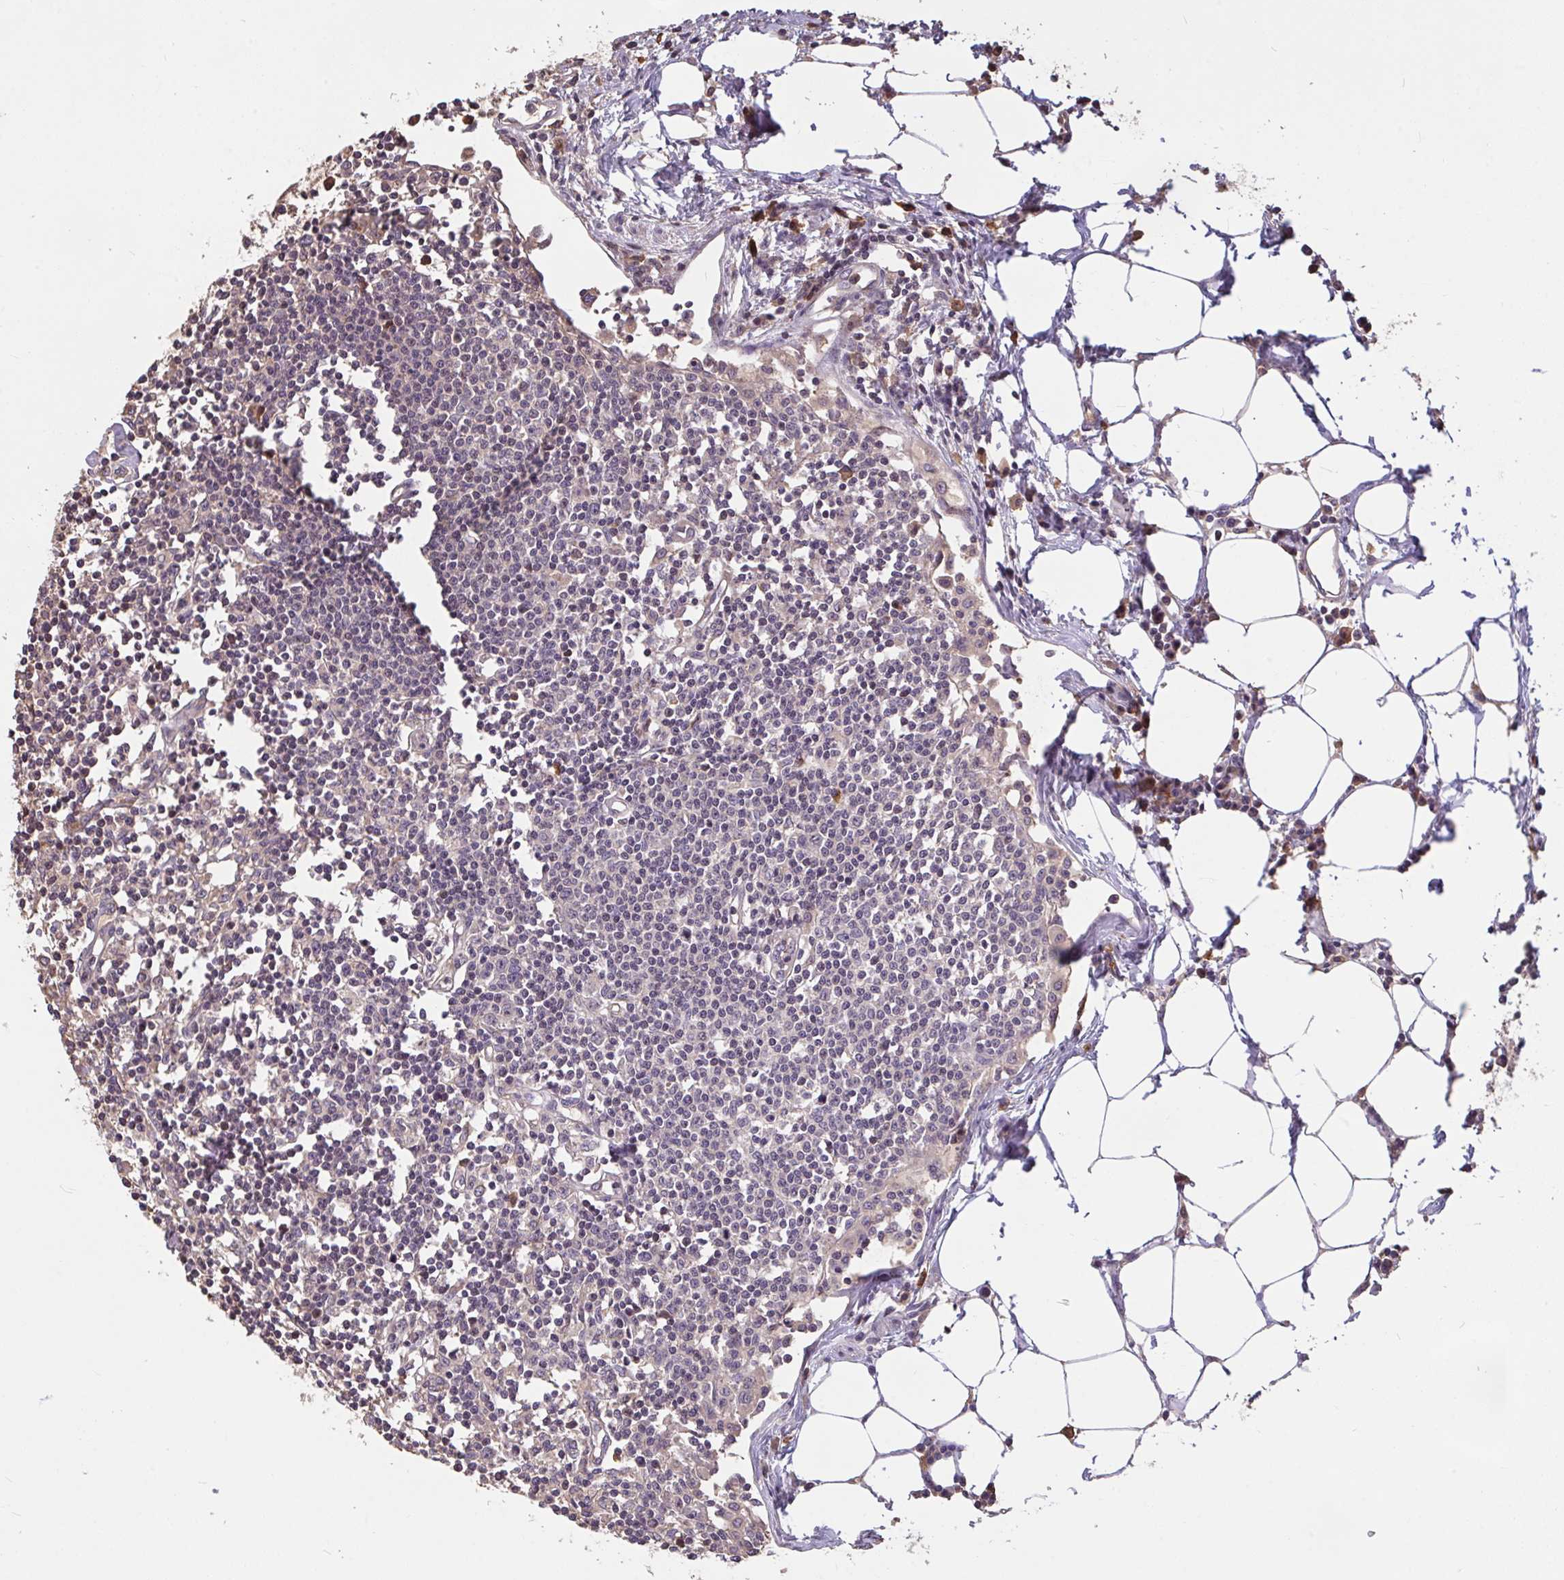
{"staining": {"intensity": "negative", "quantity": "none", "location": "none"}, "tissue": "lymph node", "cell_type": "Germinal center cells", "image_type": "normal", "snomed": [{"axis": "morphology", "description": "Normal tissue, NOS"}, {"axis": "topography", "description": "Lymph node"}], "caption": "The immunohistochemistry (IHC) micrograph has no significant staining in germinal center cells of lymph node. Brightfield microscopy of immunohistochemistry stained with DAB (brown) and hematoxylin (blue), captured at high magnification.", "gene": "FCER1A", "patient": {"sex": "female", "age": 78}}